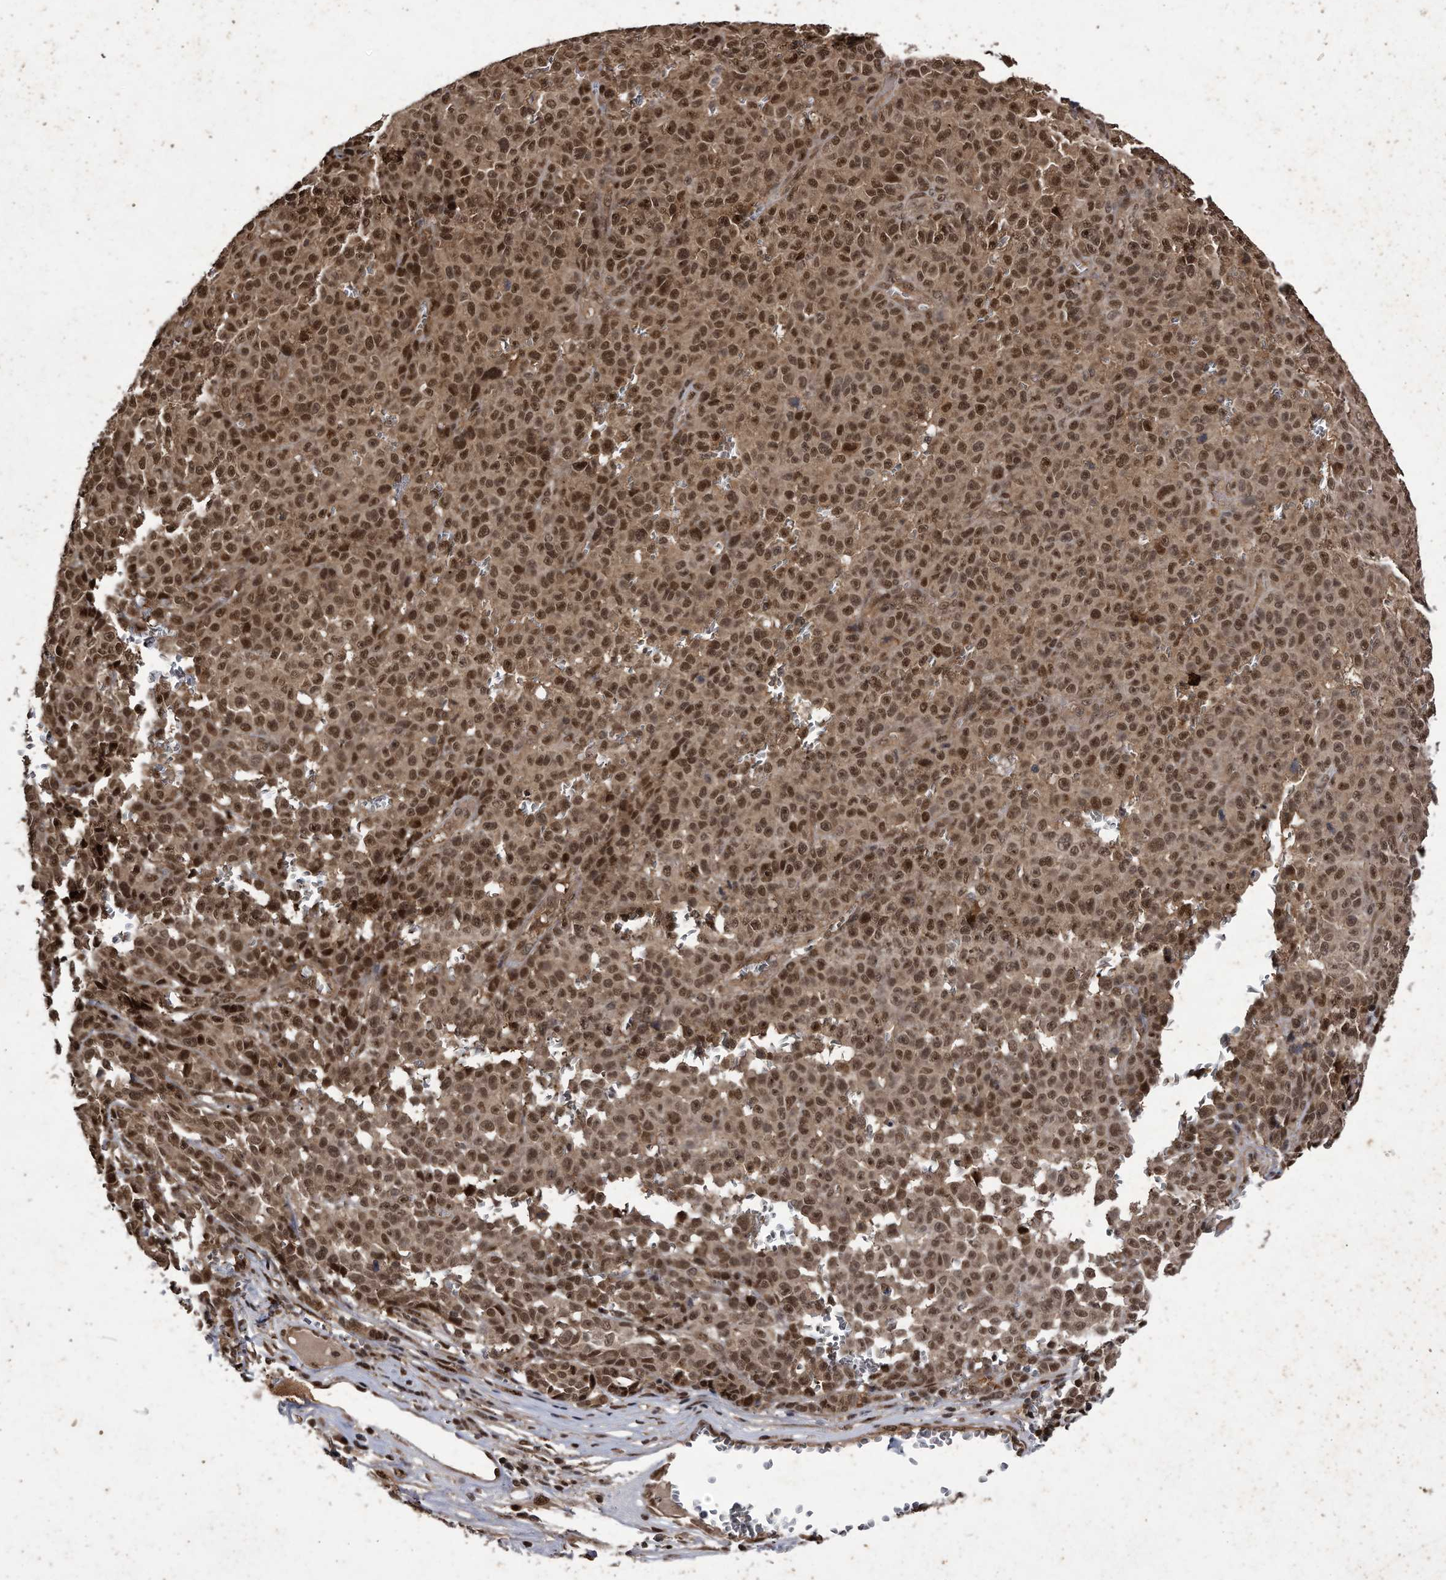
{"staining": {"intensity": "moderate", "quantity": ">75%", "location": "cytoplasmic/membranous,nuclear"}, "tissue": "melanoma", "cell_type": "Tumor cells", "image_type": "cancer", "snomed": [{"axis": "morphology", "description": "Malignant melanoma, NOS"}, {"axis": "topography", "description": "Skin"}], "caption": "Malignant melanoma was stained to show a protein in brown. There is medium levels of moderate cytoplasmic/membranous and nuclear positivity in approximately >75% of tumor cells.", "gene": "RAD23B", "patient": {"sex": "female", "age": 82}}